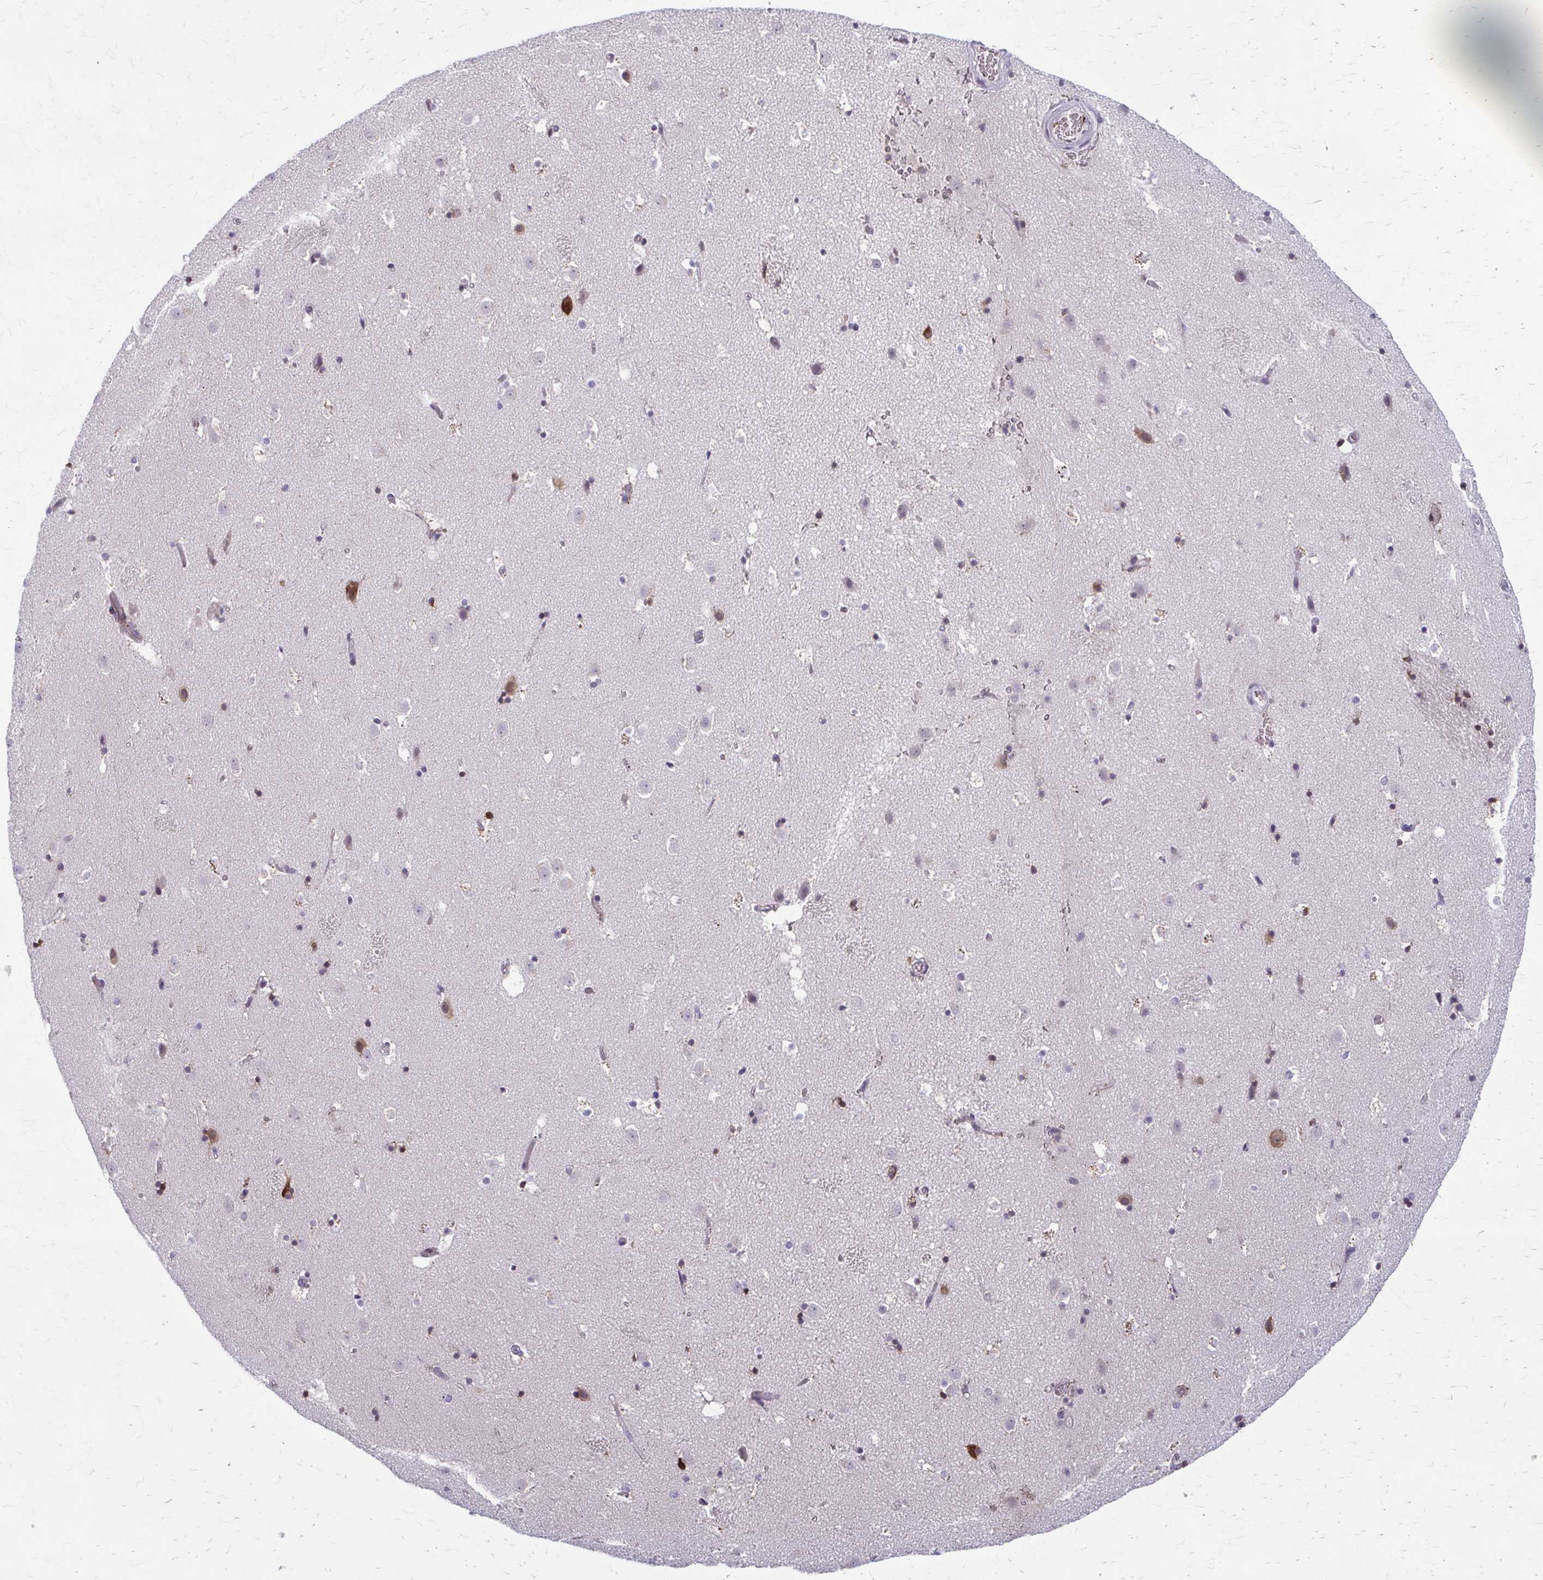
{"staining": {"intensity": "negative", "quantity": "none", "location": "none"}, "tissue": "caudate", "cell_type": "Glial cells", "image_type": "normal", "snomed": [{"axis": "morphology", "description": "Normal tissue, NOS"}, {"axis": "topography", "description": "Lateral ventricle wall"}], "caption": "Glial cells are negative for brown protein staining in unremarkable caudate. (Immunohistochemistry (ihc), brightfield microscopy, high magnification).", "gene": "MAF1", "patient": {"sex": "male", "age": 37}}